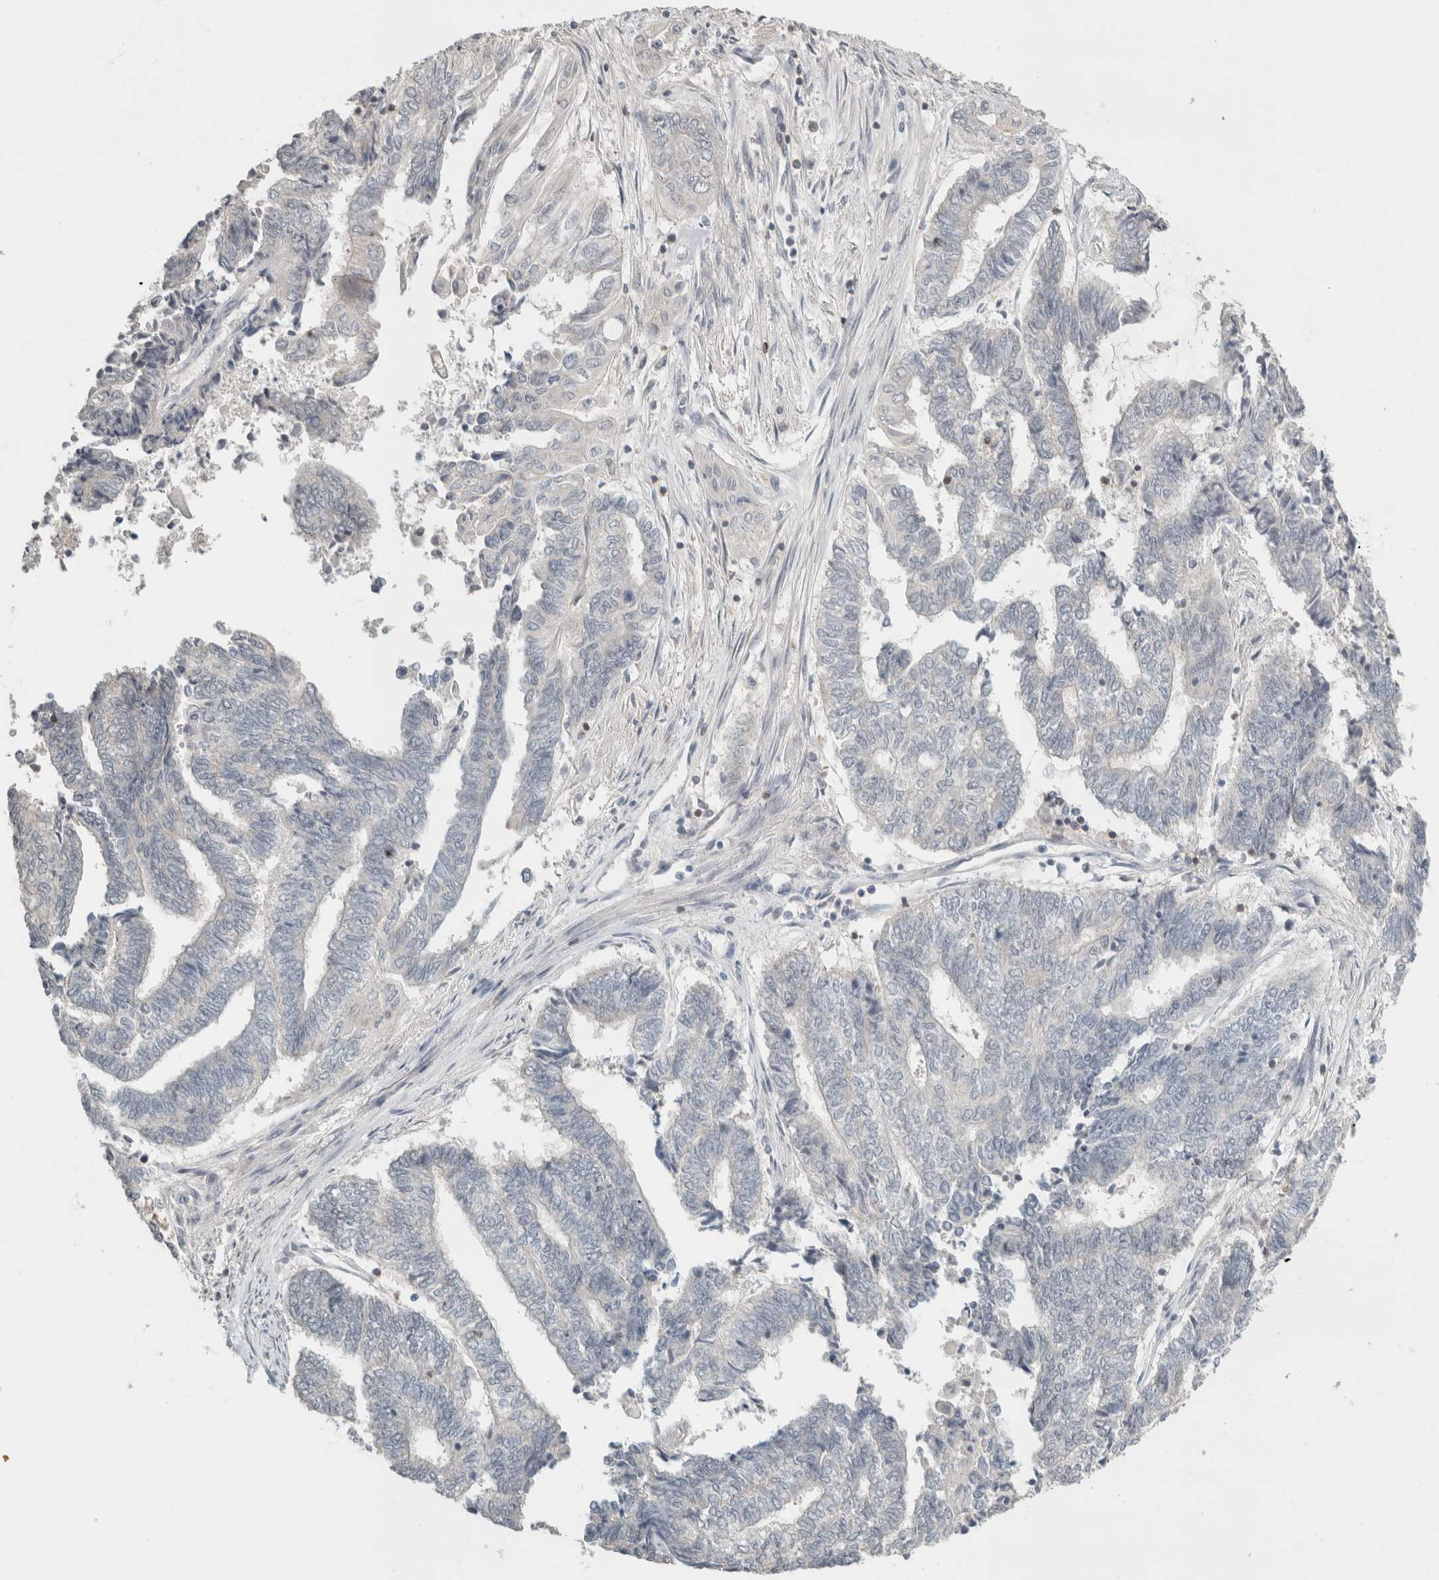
{"staining": {"intensity": "negative", "quantity": "none", "location": "none"}, "tissue": "endometrial cancer", "cell_type": "Tumor cells", "image_type": "cancer", "snomed": [{"axis": "morphology", "description": "Adenocarcinoma, NOS"}, {"axis": "topography", "description": "Uterus"}, {"axis": "topography", "description": "Endometrium"}], "caption": "Immunohistochemical staining of human endometrial cancer exhibits no significant staining in tumor cells.", "gene": "TRAT1", "patient": {"sex": "female", "age": 70}}